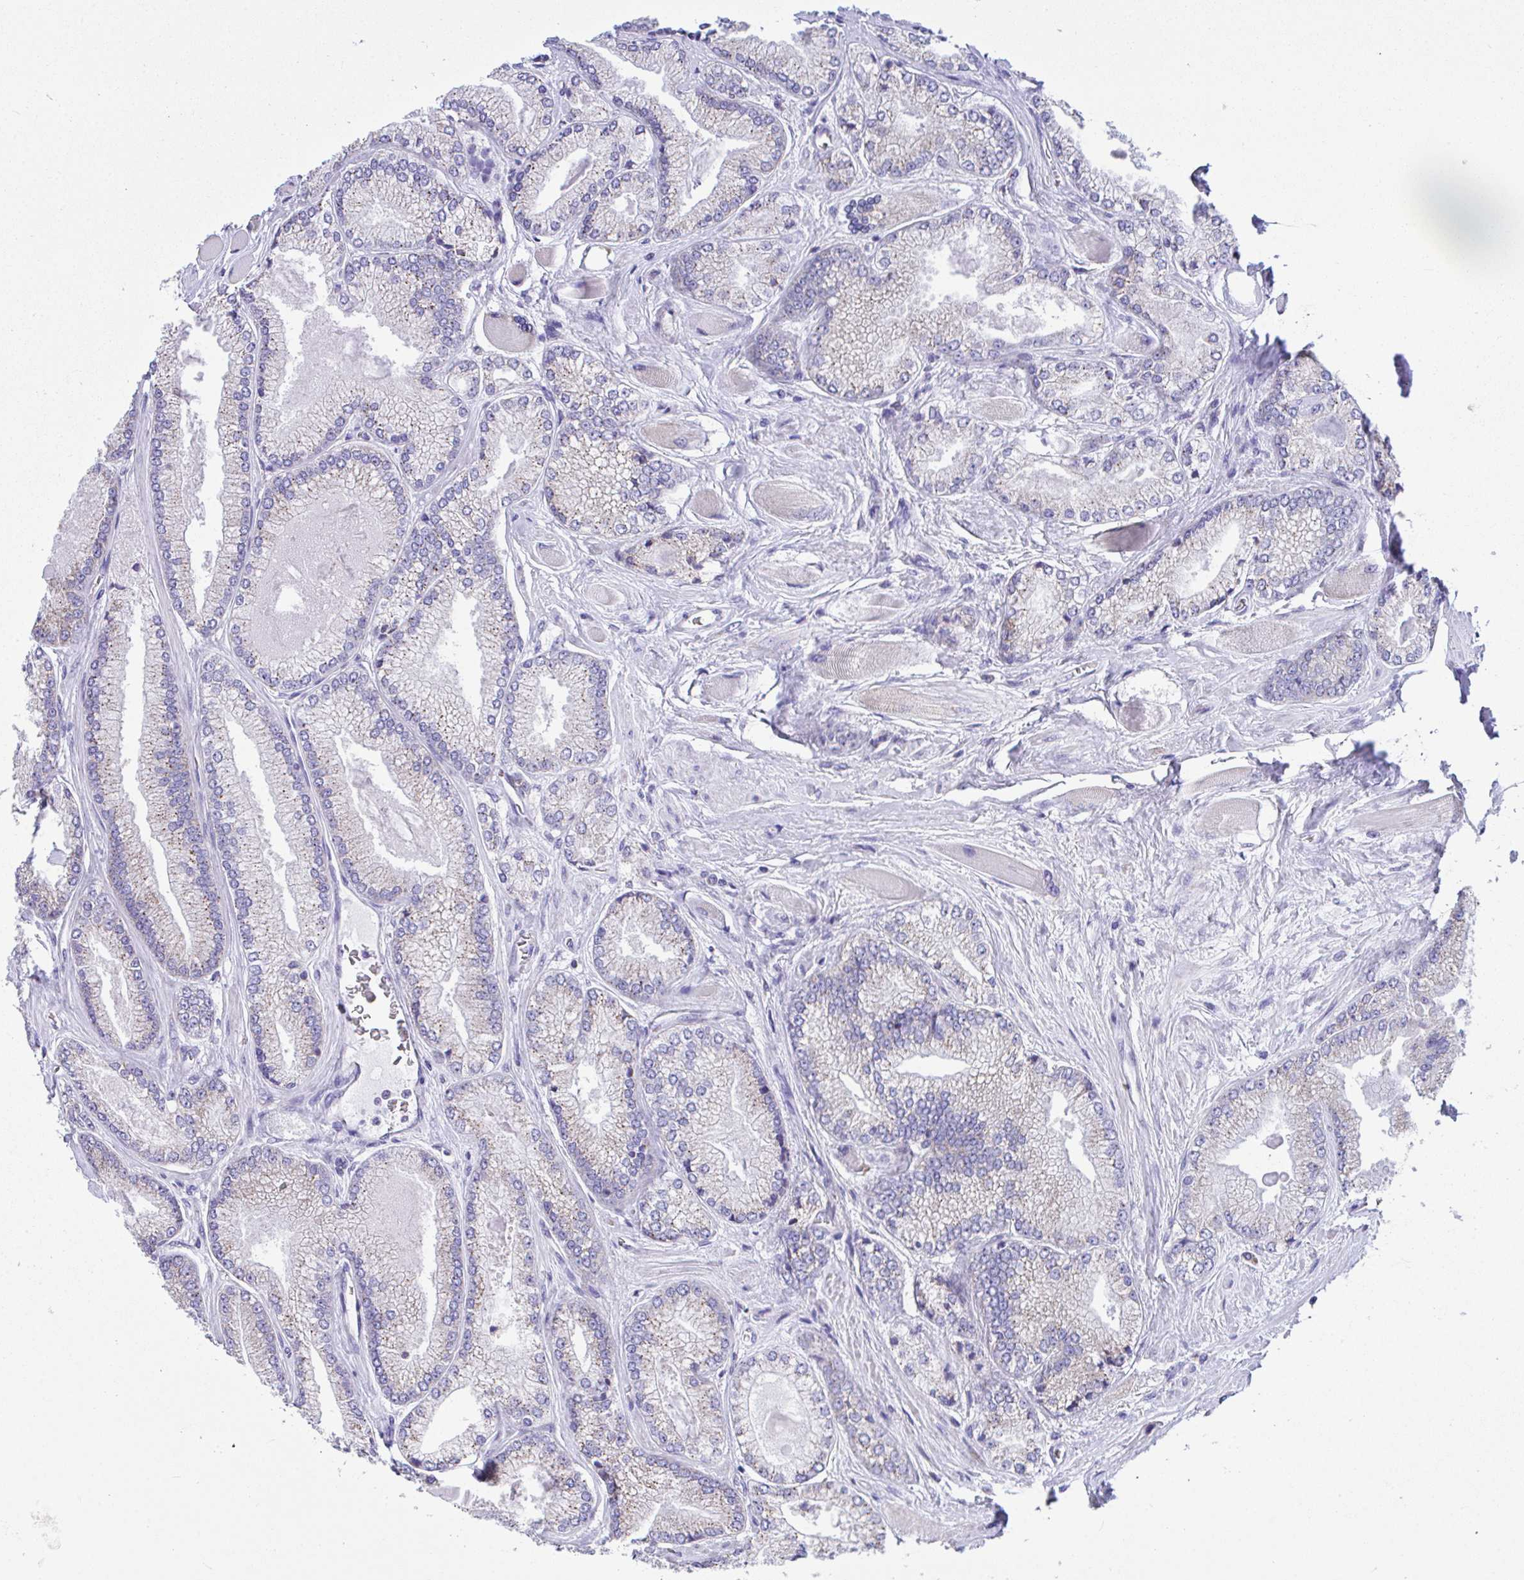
{"staining": {"intensity": "weak", "quantity": "25%-75%", "location": "cytoplasmic/membranous"}, "tissue": "prostate cancer", "cell_type": "Tumor cells", "image_type": "cancer", "snomed": [{"axis": "morphology", "description": "Adenocarcinoma, Low grade"}, {"axis": "topography", "description": "Prostate"}], "caption": "The histopathology image shows staining of prostate cancer (low-grade adenocarcinoma), revealing weak cytoplasmic/membranous protein positivity (brown color) within tumor cells.", "gene": "NLRP8", "patient": {"sex": "male", "age": 67}}